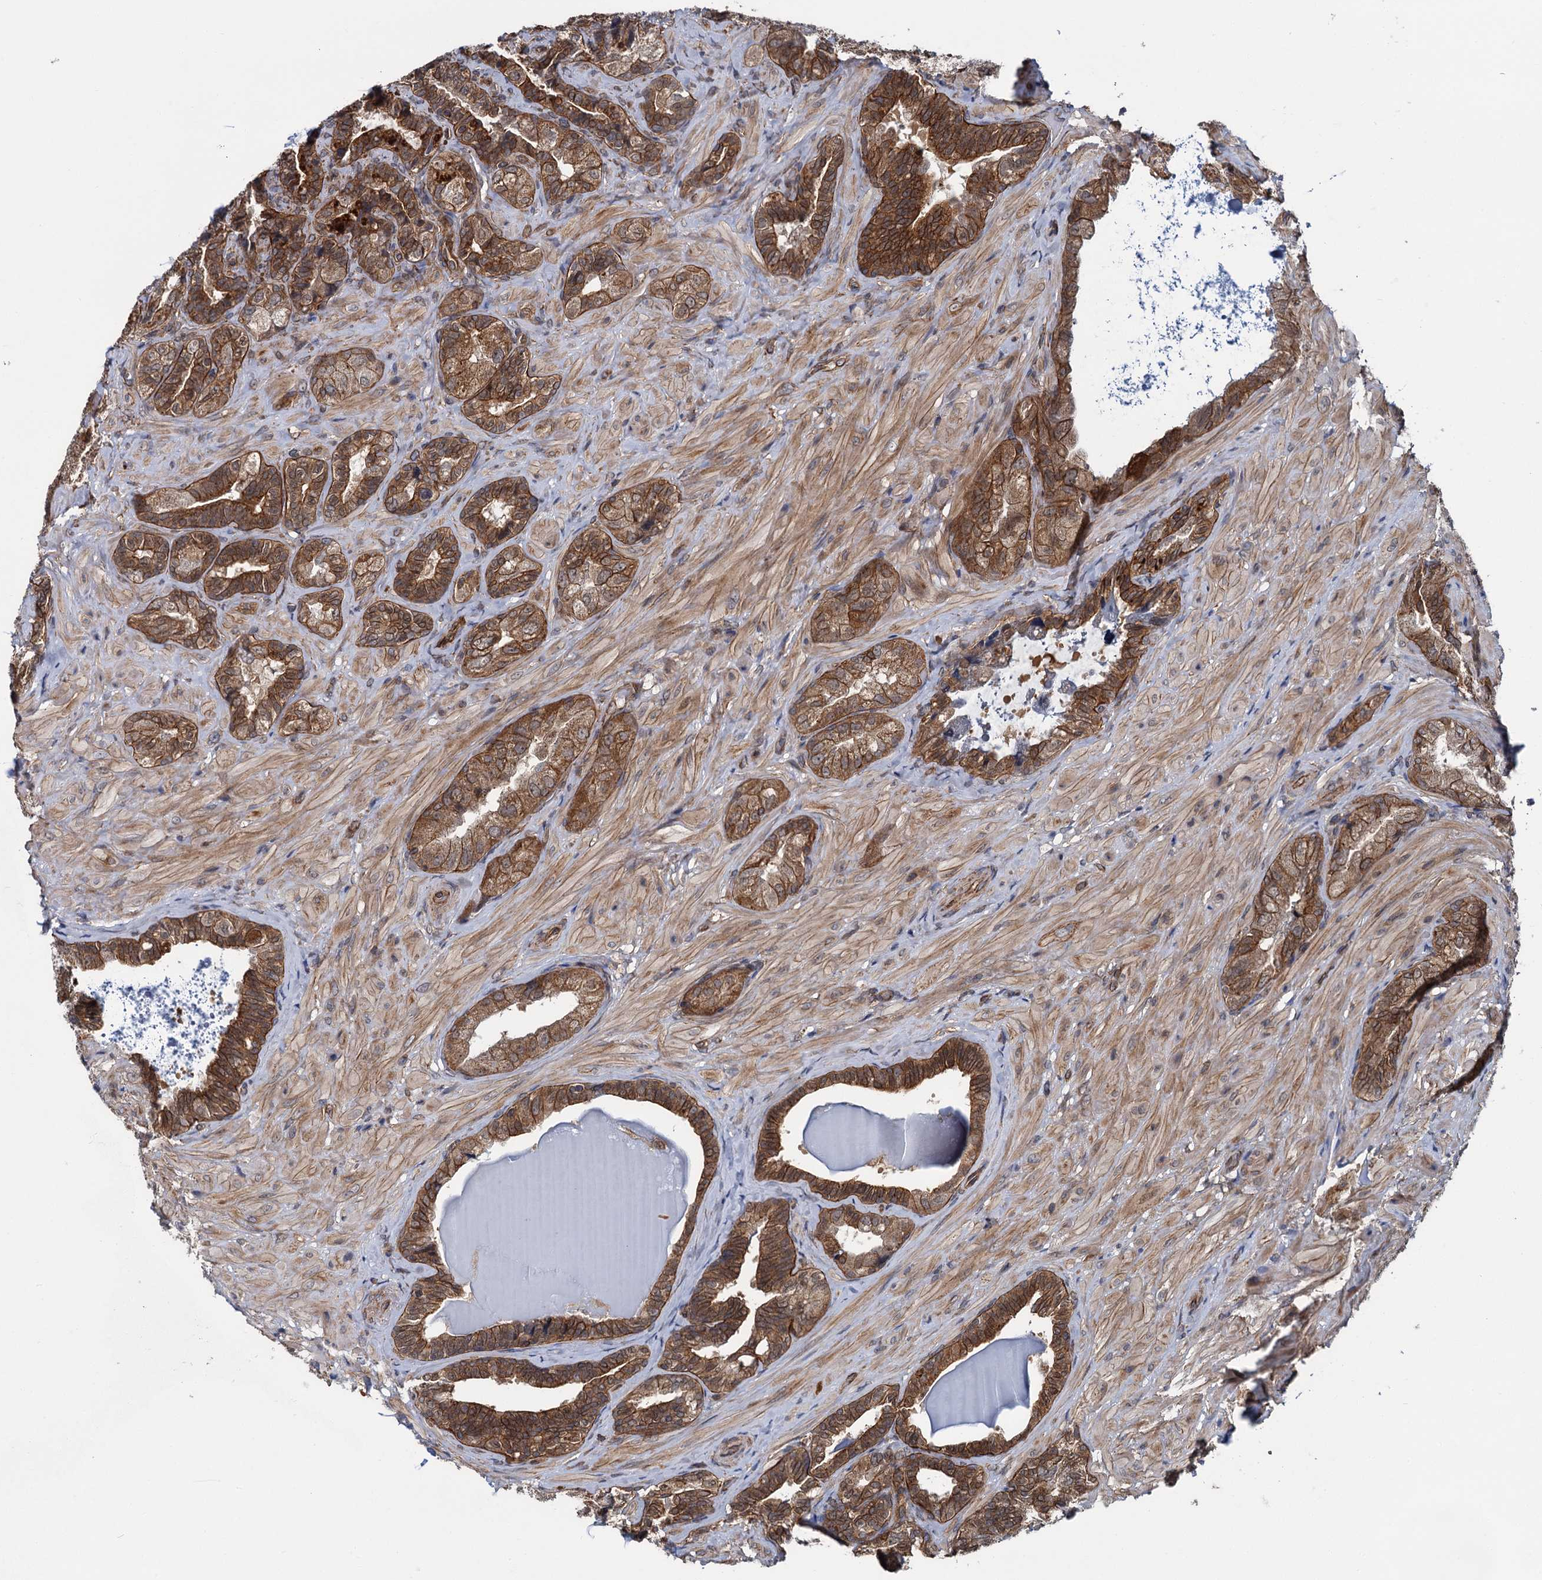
{"staining": {"intensity": "moderate", "quantity": ">75%", "location": "cytoplasmic/membranous"}, "tissue": "seminal vesicle", "cell_type": "Glandular cells", "image_type": "normal", "snomed": [{"axis": "morphology", "description": "Normal tissue, NOS"}, {"axis": "topography", "description": "Prostate and seminal vesicle, NOS"}, {"axis": "topography", "description": "Prostate"}, {"axis": "topography", "description": "Seminal veicle"}], "caption": "Immunohistochemical staining of unremarkable seminal vesicle displays medium levels of moderate cytoplasmic/membranous positivity in about >75% of glandular cells.", "gene": "ZFYVE19", "patient": {"sex": "male", "age": 67}}